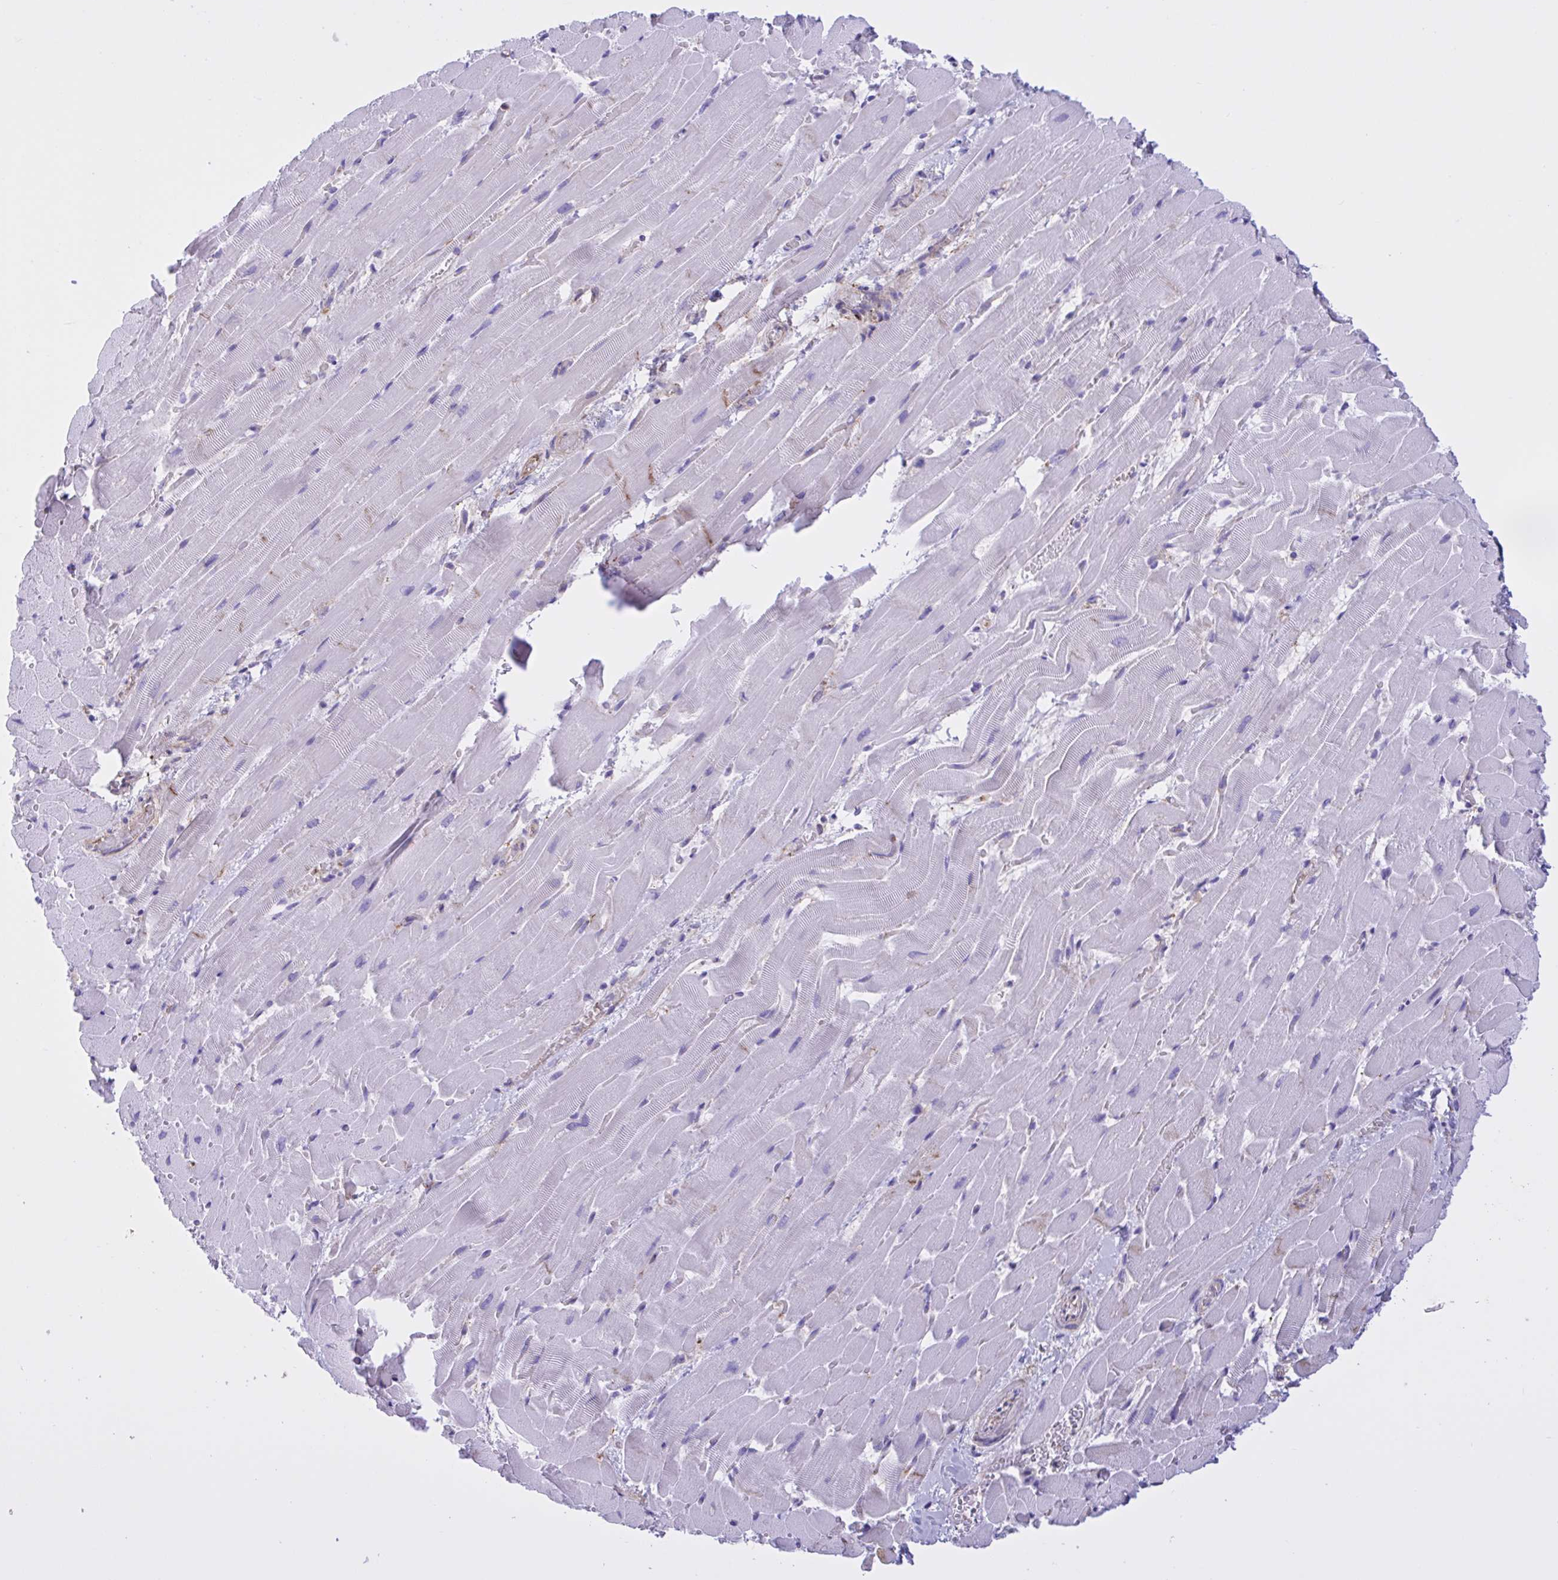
{"staining": {"intensity": "moderate", "quantity": "<25%", "location": "cytoplasmic/membranous"}, "tissue": "heart muscle", "cell_type": "Cardiomyocytes", "image_type": "normal", "snomed": [{"axis": "morphology", "description": "Normal tissue, NOS"}, {"axis": "topography", "description": "Heart"}], "caption": "Immunohistochemical staining of normal heart muscle reveals low levels of moderate cytoplasmic/membranous positivity in approximately <25% of cardiomyocytes.", "gene": "OR51M1", "patient": {"sex": "male", "age": 37}}